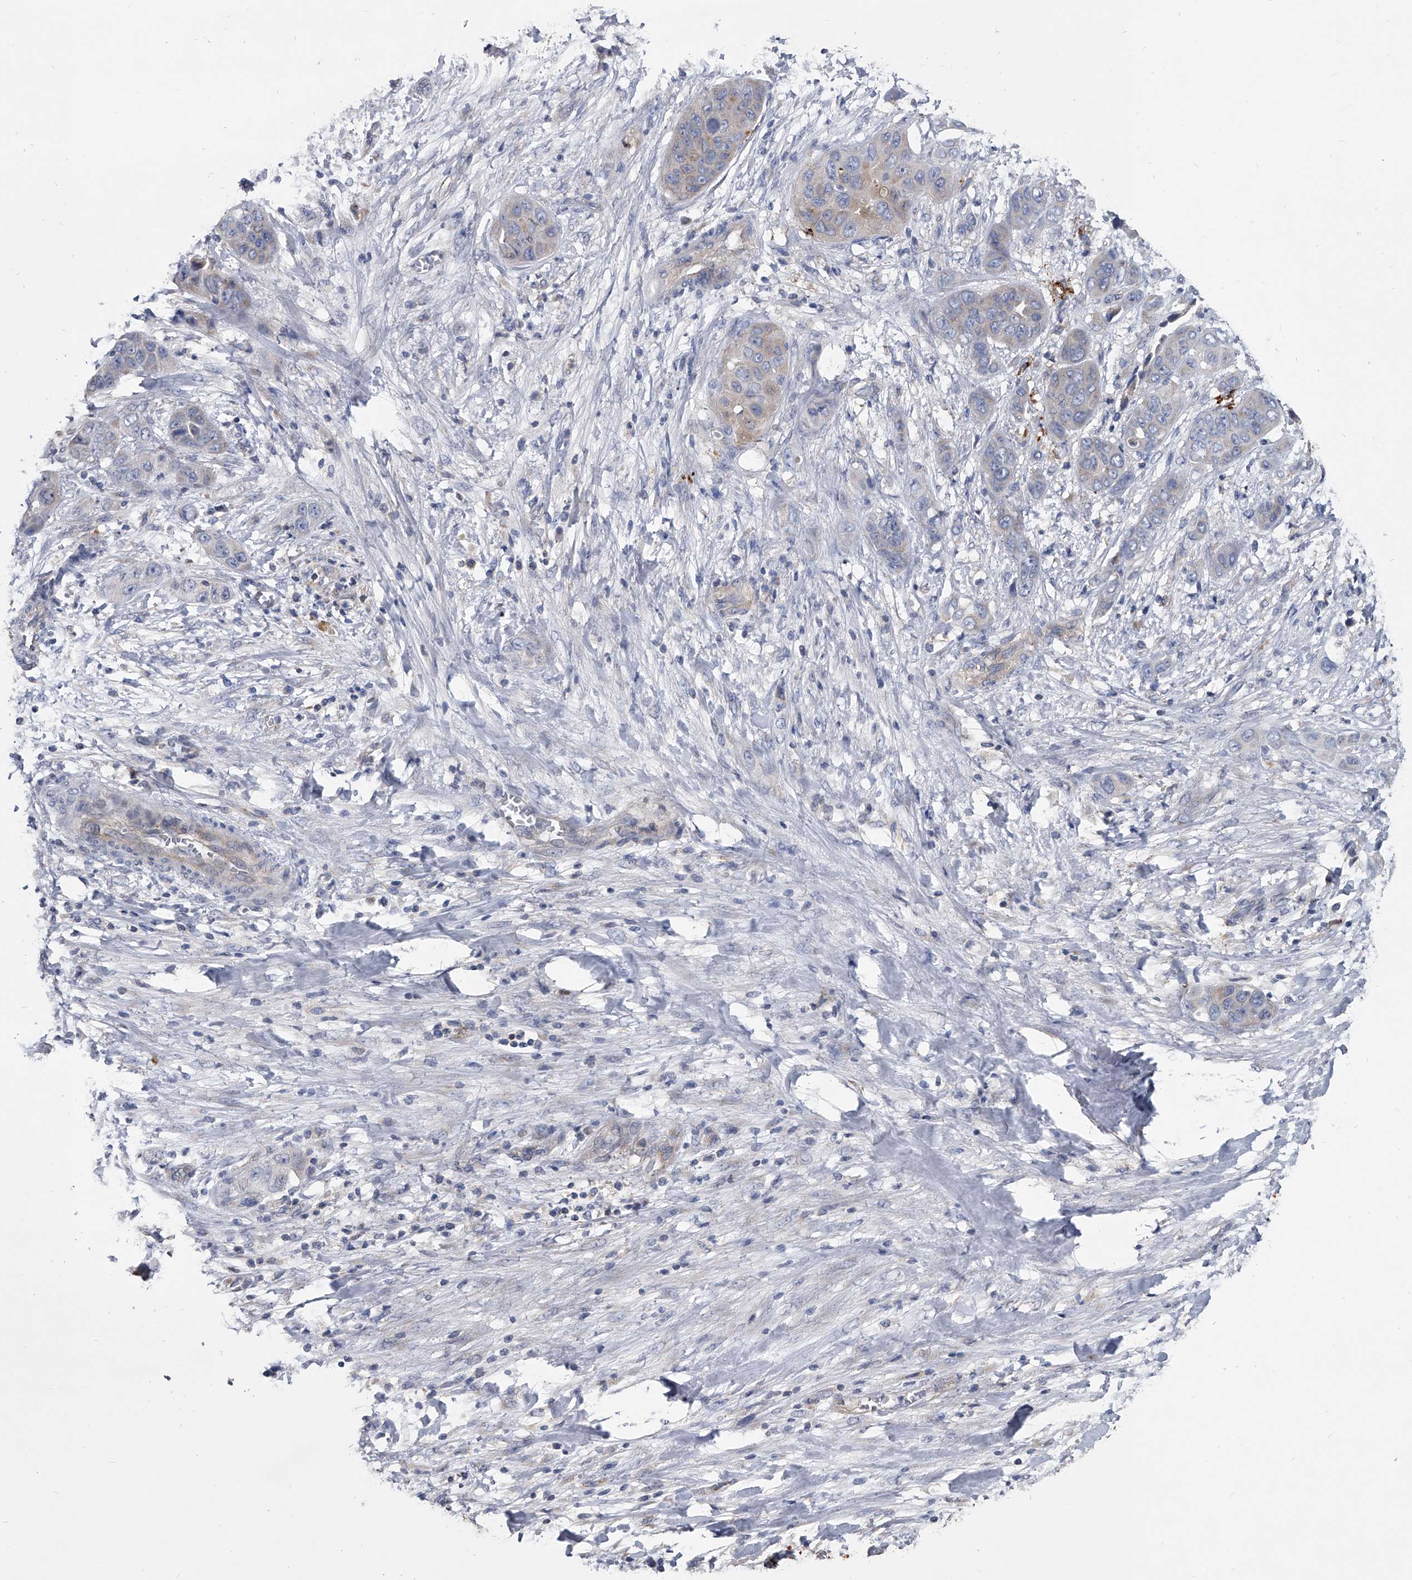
{"staining": {"intensity": "strong", "quantity": "<25%", "location": "cytoplasmic/membranous"}, "tissue": "liver cancer", "cell_type": "Tumor cells", "image_type": "cancer", "snomed": [{"axis": "morphology", "description": "Cholangiocarcinoma"}, {"axis": "topography", "description": "Liver"}], "caption": "Immunohistochemical staining of human cholangiocarcinoma (liver) exhibits medium levels of strong cytoplasmic/membranous expression in about <25% of tumor cells. The staining is performed using DAB (3,3'-diaminobenzidine) brown chromogen to label protein expression. The nuclei are counter-stained blue using hematoxylin.", "gene": "SPP1", "patient": {"sex": "female", "age": 52}}